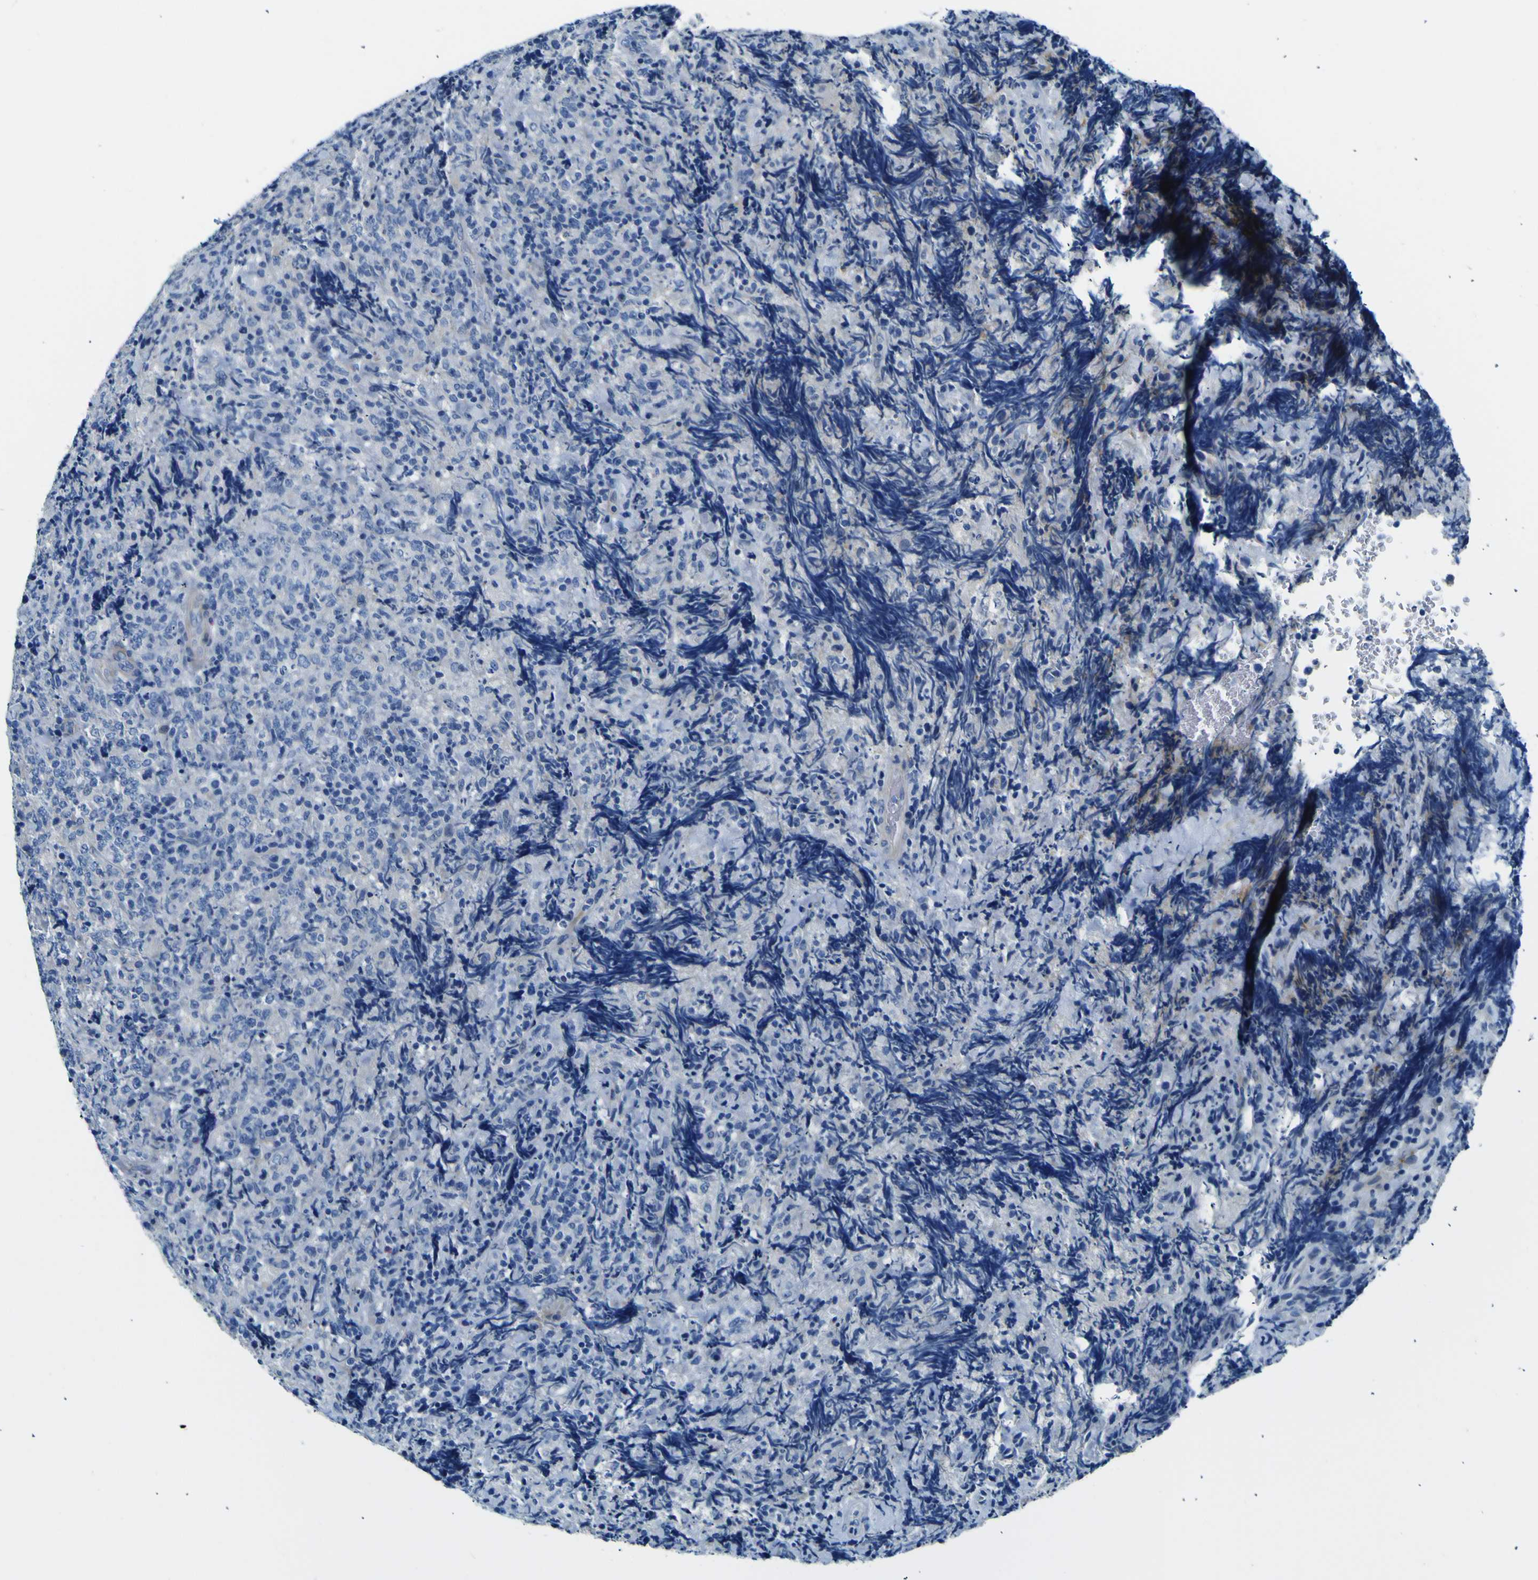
{"staining": {"intensity": "negative", "quantity": "none", "location": "none"}, "tissue": "lymphoma", "cell_type": "Tumor cells", "image_type": "cancer", "snomed": [{"axis": "morphology", "description": "Malignant lymphoma, non-Hodgkin's type, High grade"}, {"axis": "topography", "description": "Tonsil"}], "caption": "Malignant lymphoma, non-Hodgkin's type (high-grade) was stained to show a protein in brown. There is no significant positivity in tumor cells.", "gene": "ADGRA2", "patient": {"sex": "female", "age": 36}}